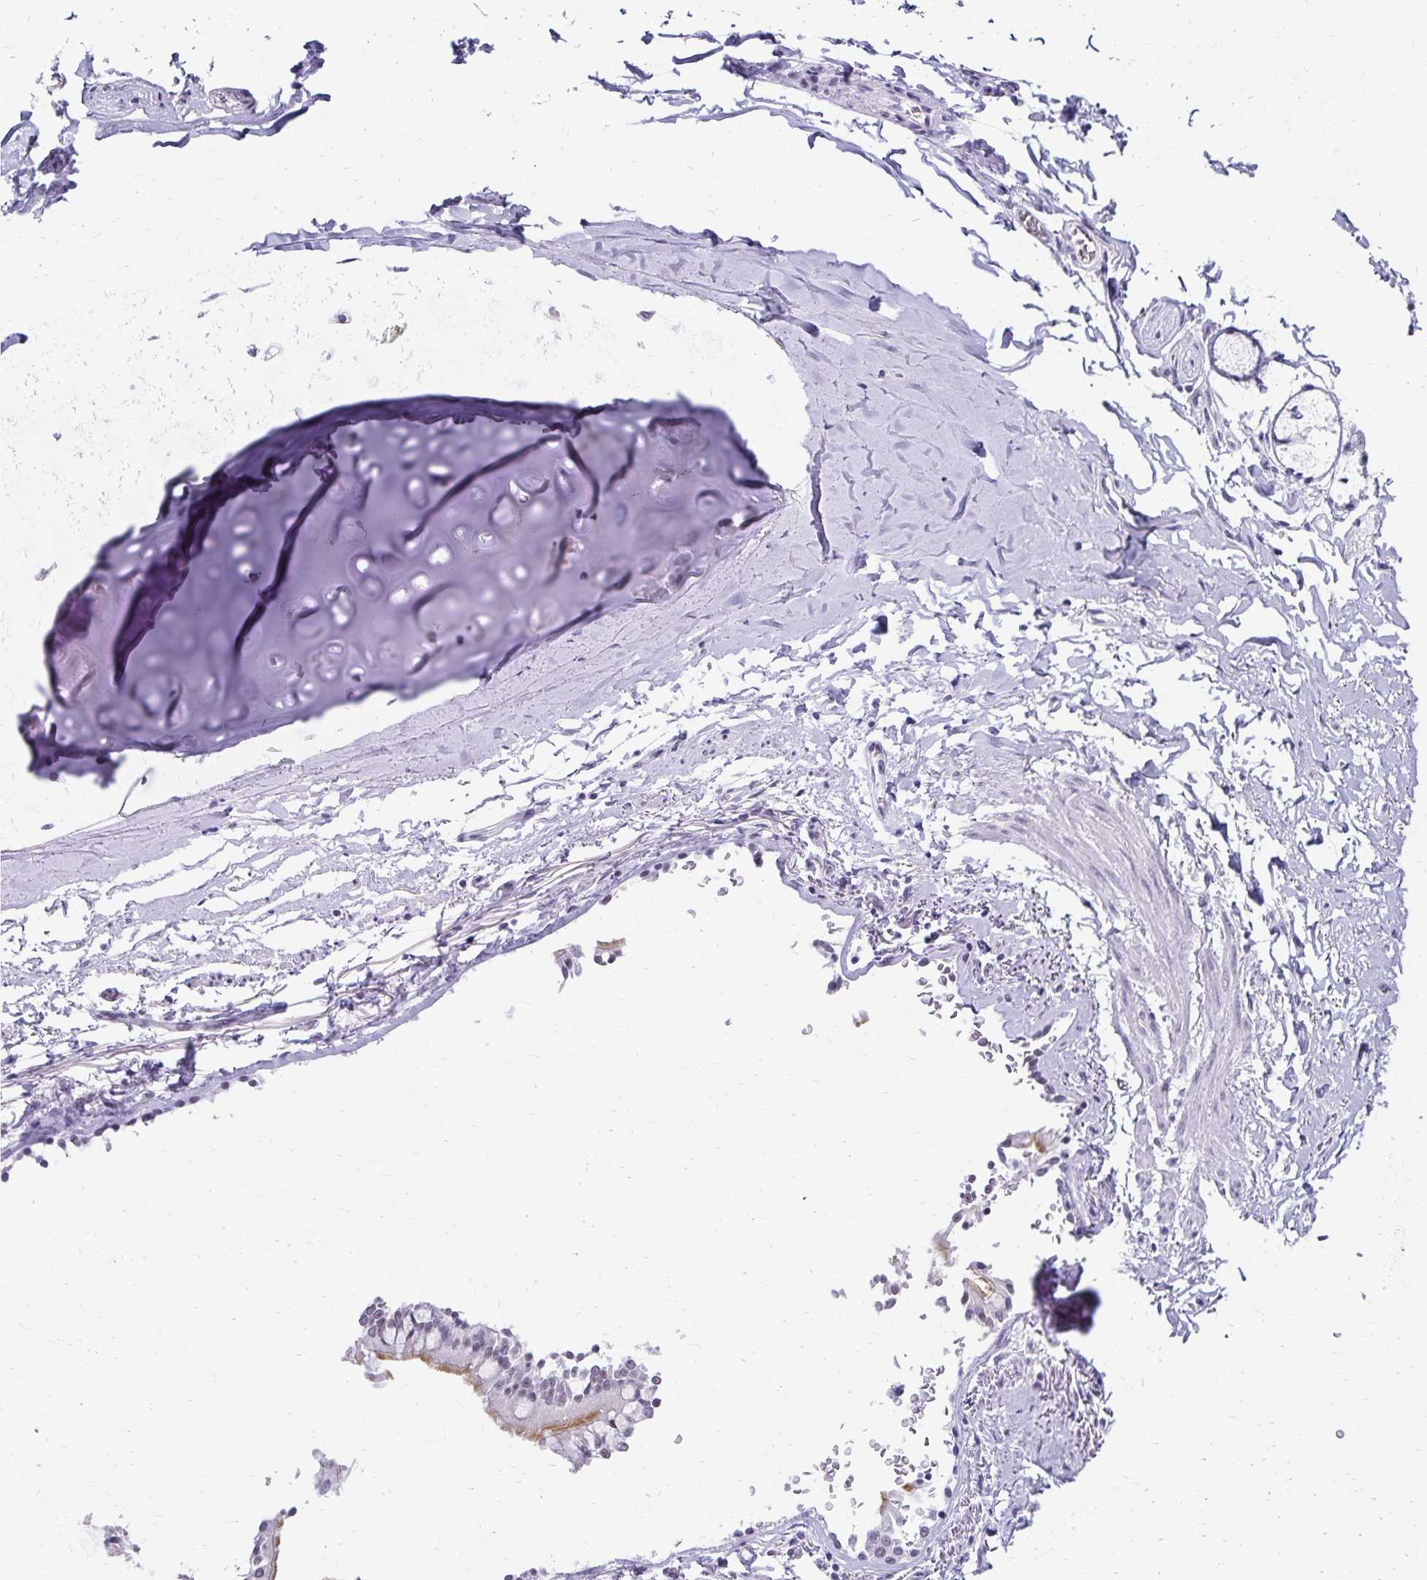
{"staining": {"intensity": "negative", "quantity": "none", "location": "none"}, "tissue": "soft tissue", "cell_type": "Chondrocytes", "image_type": "normal", "snomed": [{"axis": "morphology", "description": "Normal tissue, NOS"}, {"axis": "topography", "description": "Cartilage tissue"}, {"axis": "topography", "description": "Bronchus"}, {"axis": "topography", "description": "Peripheral nerve tissue"}], "caption": "Chondrocytes are negative for brown protein staining in unremarkable soft tissue.", "gene": "C20orf85", "patient": {"sex": "male", "age": 67}}